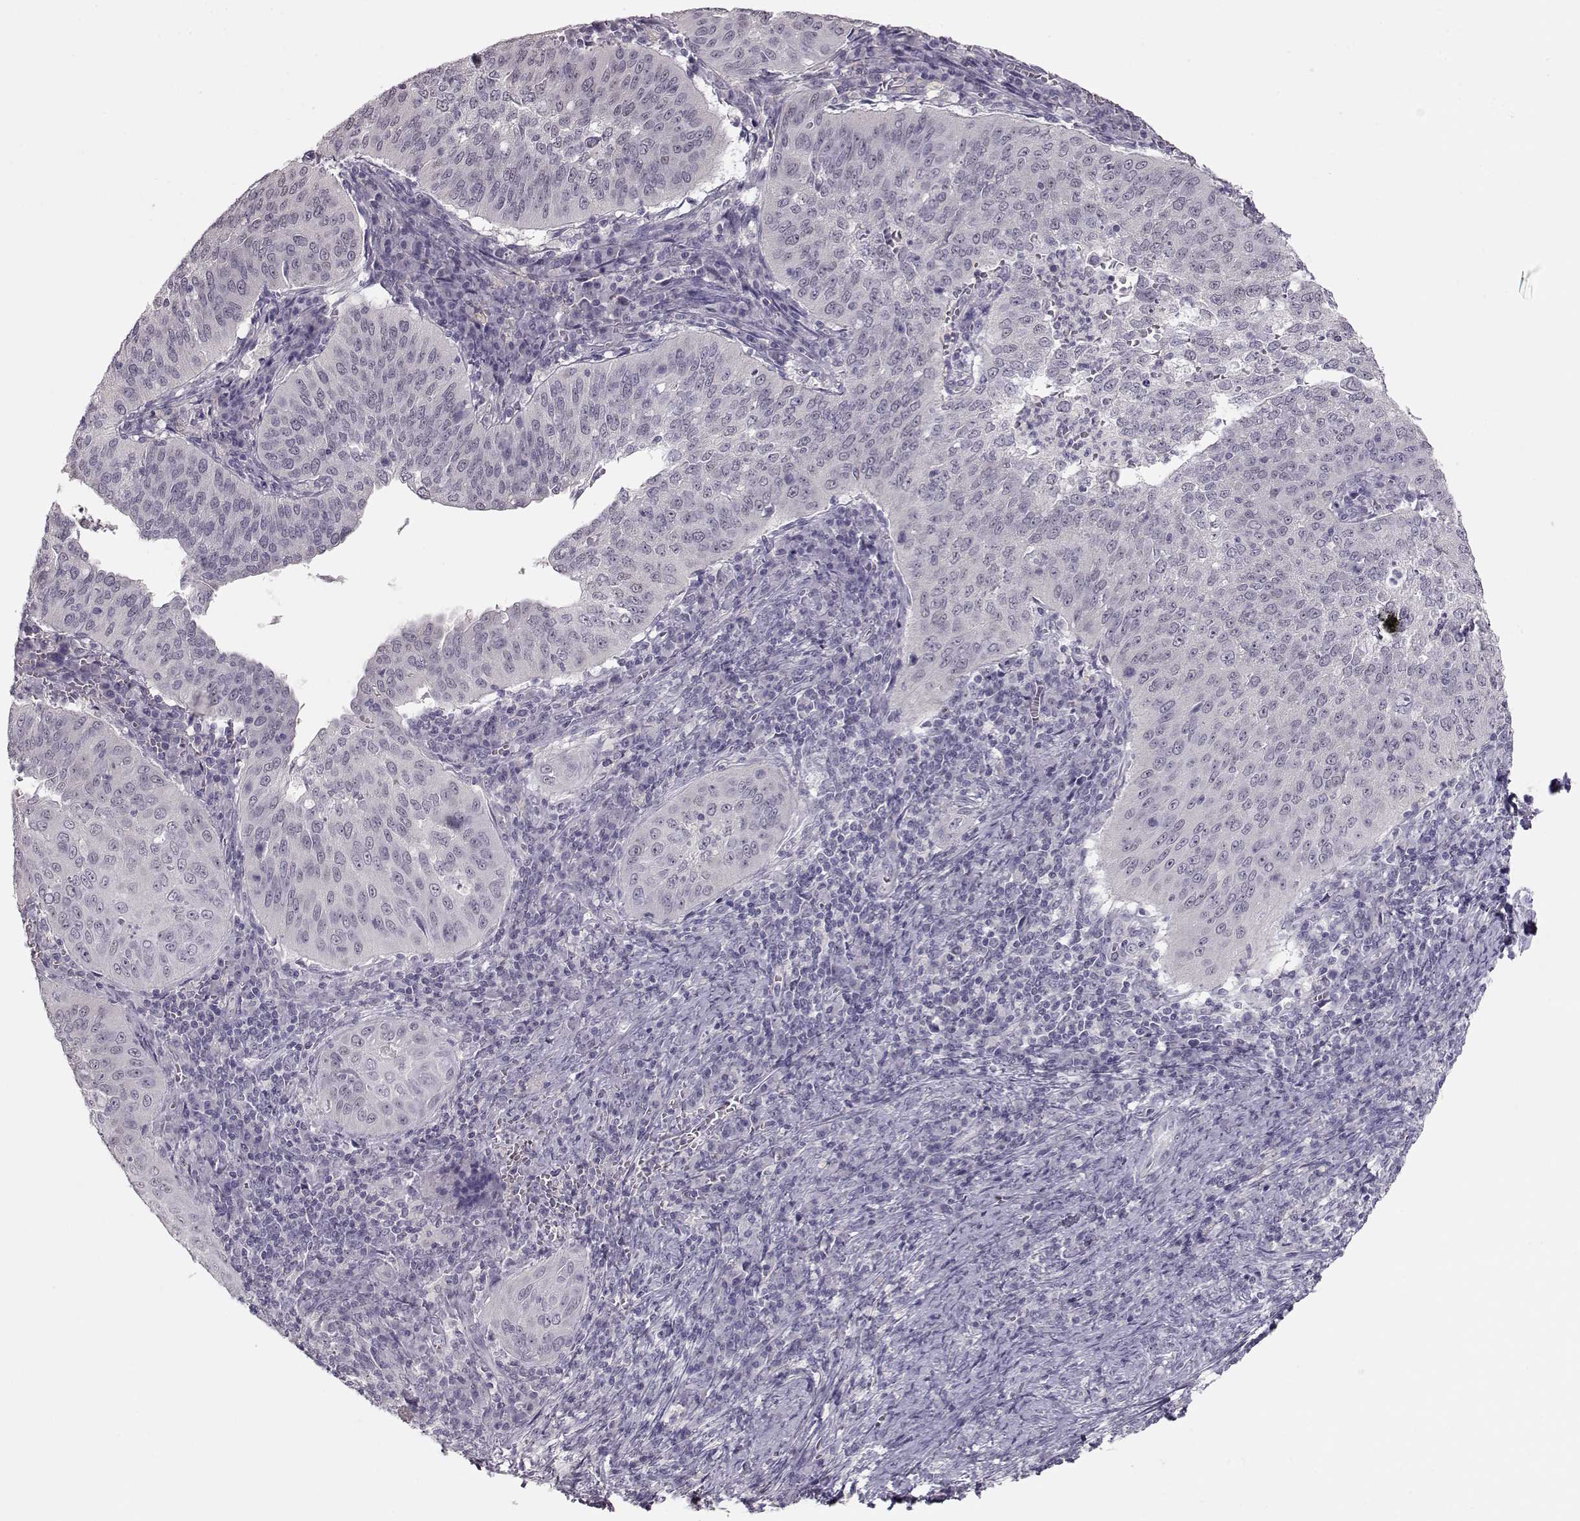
{"staining": {"intensity": "negative", "quantity": "none", "location": "none"}, "tissue": "cervical cancer", "cell_type": "Tumor cells", "image_type": "cancer", "snomed": [{"axis": "morphology", "description": "Squamous cell carcinoma, NOS"}, {"axis": "topography", "description": "Cervix"}], "caption": "Tumor cells show no significant protein expression in cervical cancer (squamous cell carcinoma).", "gene": "FAM205A", "patient": {"sex": "female", "age": 39}}